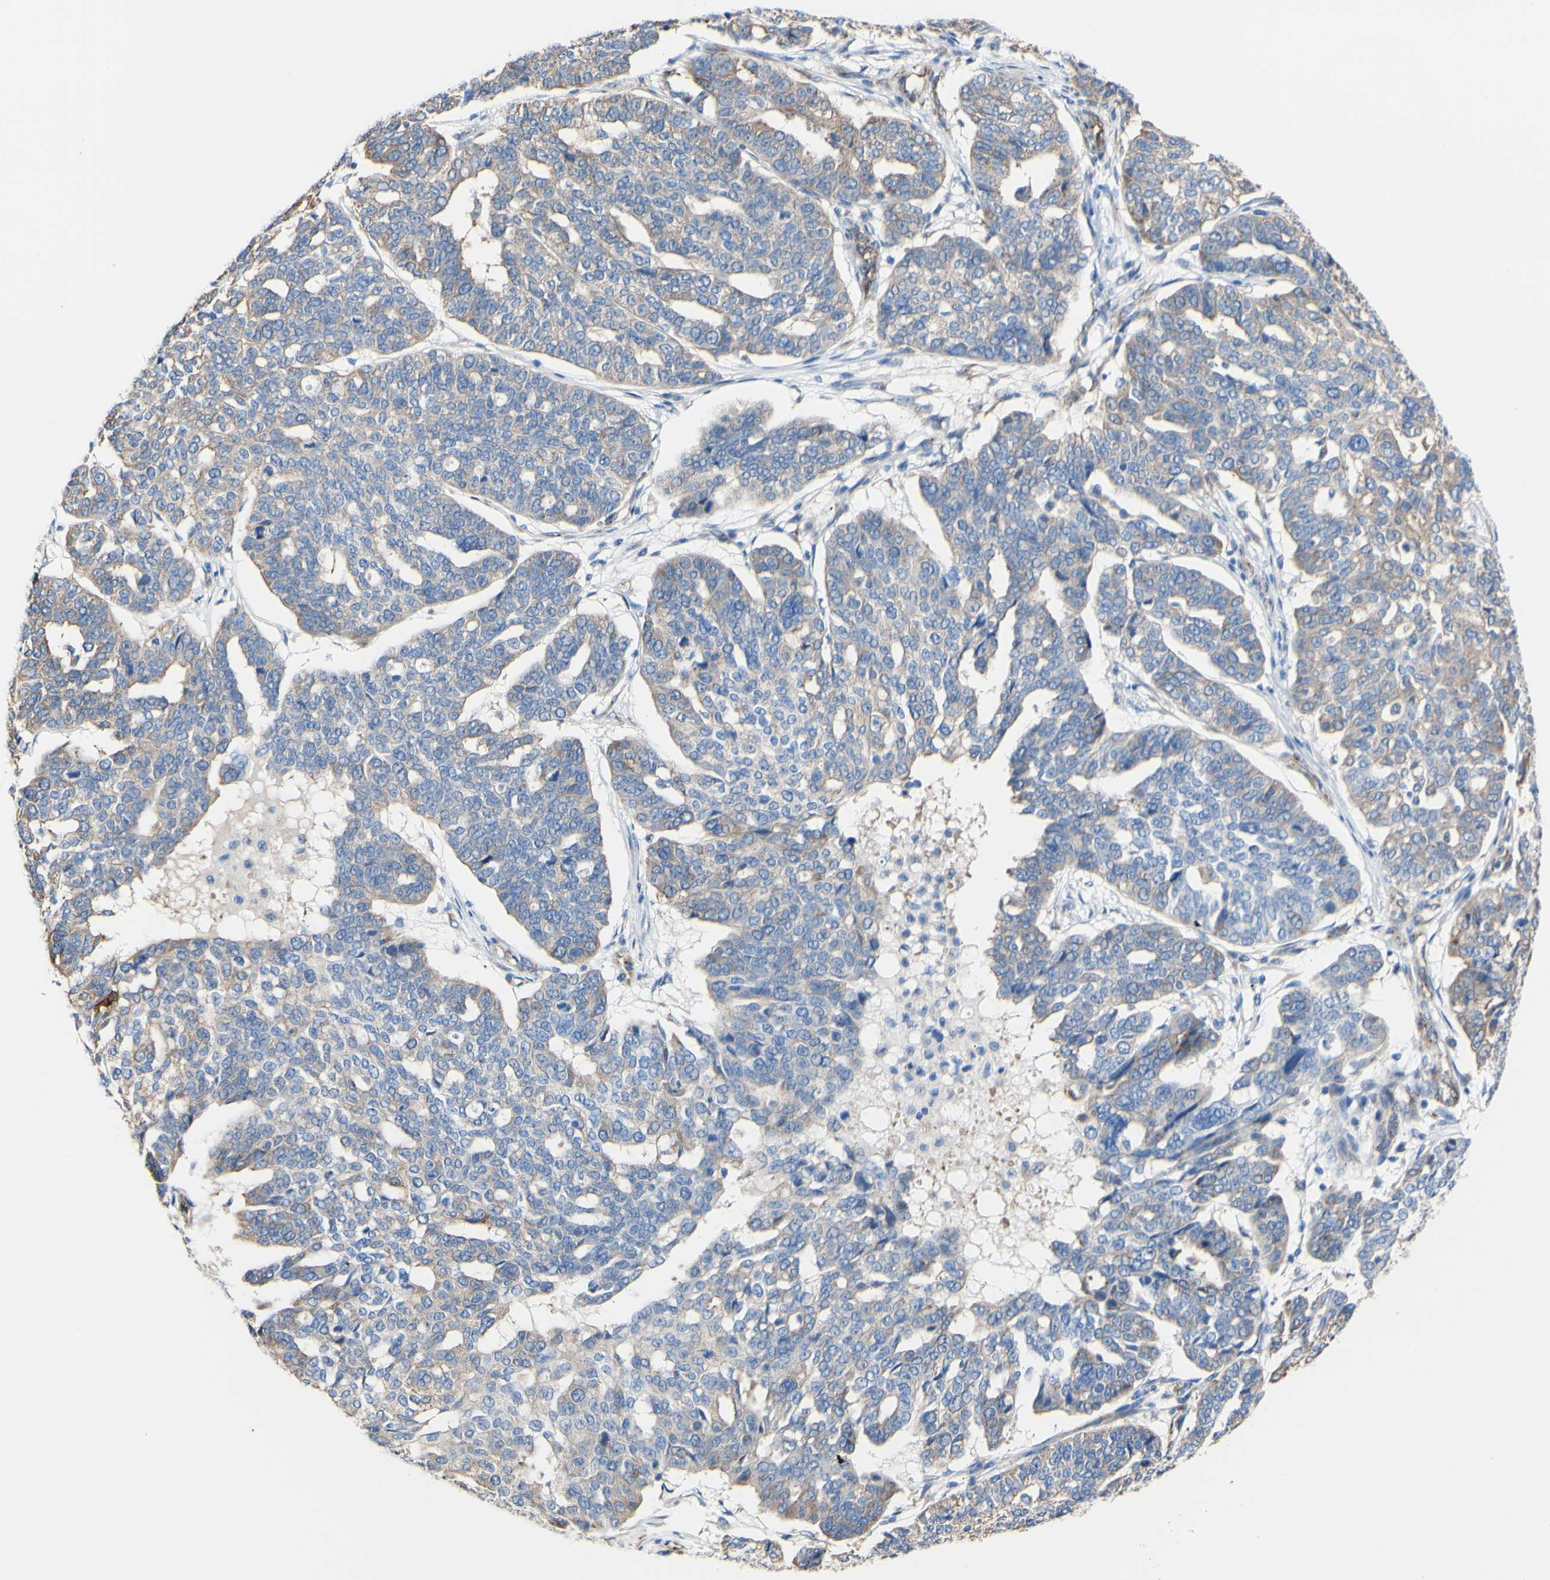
{"staining": {"intensity": "moderate", "quantity": ">75%", "location": "cytoplasmic/membranous"}, "tissue": "ovarian cancer", "cell_type": "Tumor cells", "image_type": "cancer", "snomed": [{"axis": "morphology", "description": "Cystadenocarcinoma, serous, NOS"}, {"axis": "topography", "description": "Ovary"}], "caption": "Immunohistochemistry (DAB (3,3'-diaminobenzidine)) staining of human ovarian cancer displays moderate cytoplasmic/membranous protein staining in approximately >75% of tumor cells. (Stains: DAB (3,3'-diaminobenzidine) in brown, nuclei in blue, Microscopy: brightfield microscopy at high magnification).", "gene": "LRIG3", "patient": {"sex": "female", "age": 59}}